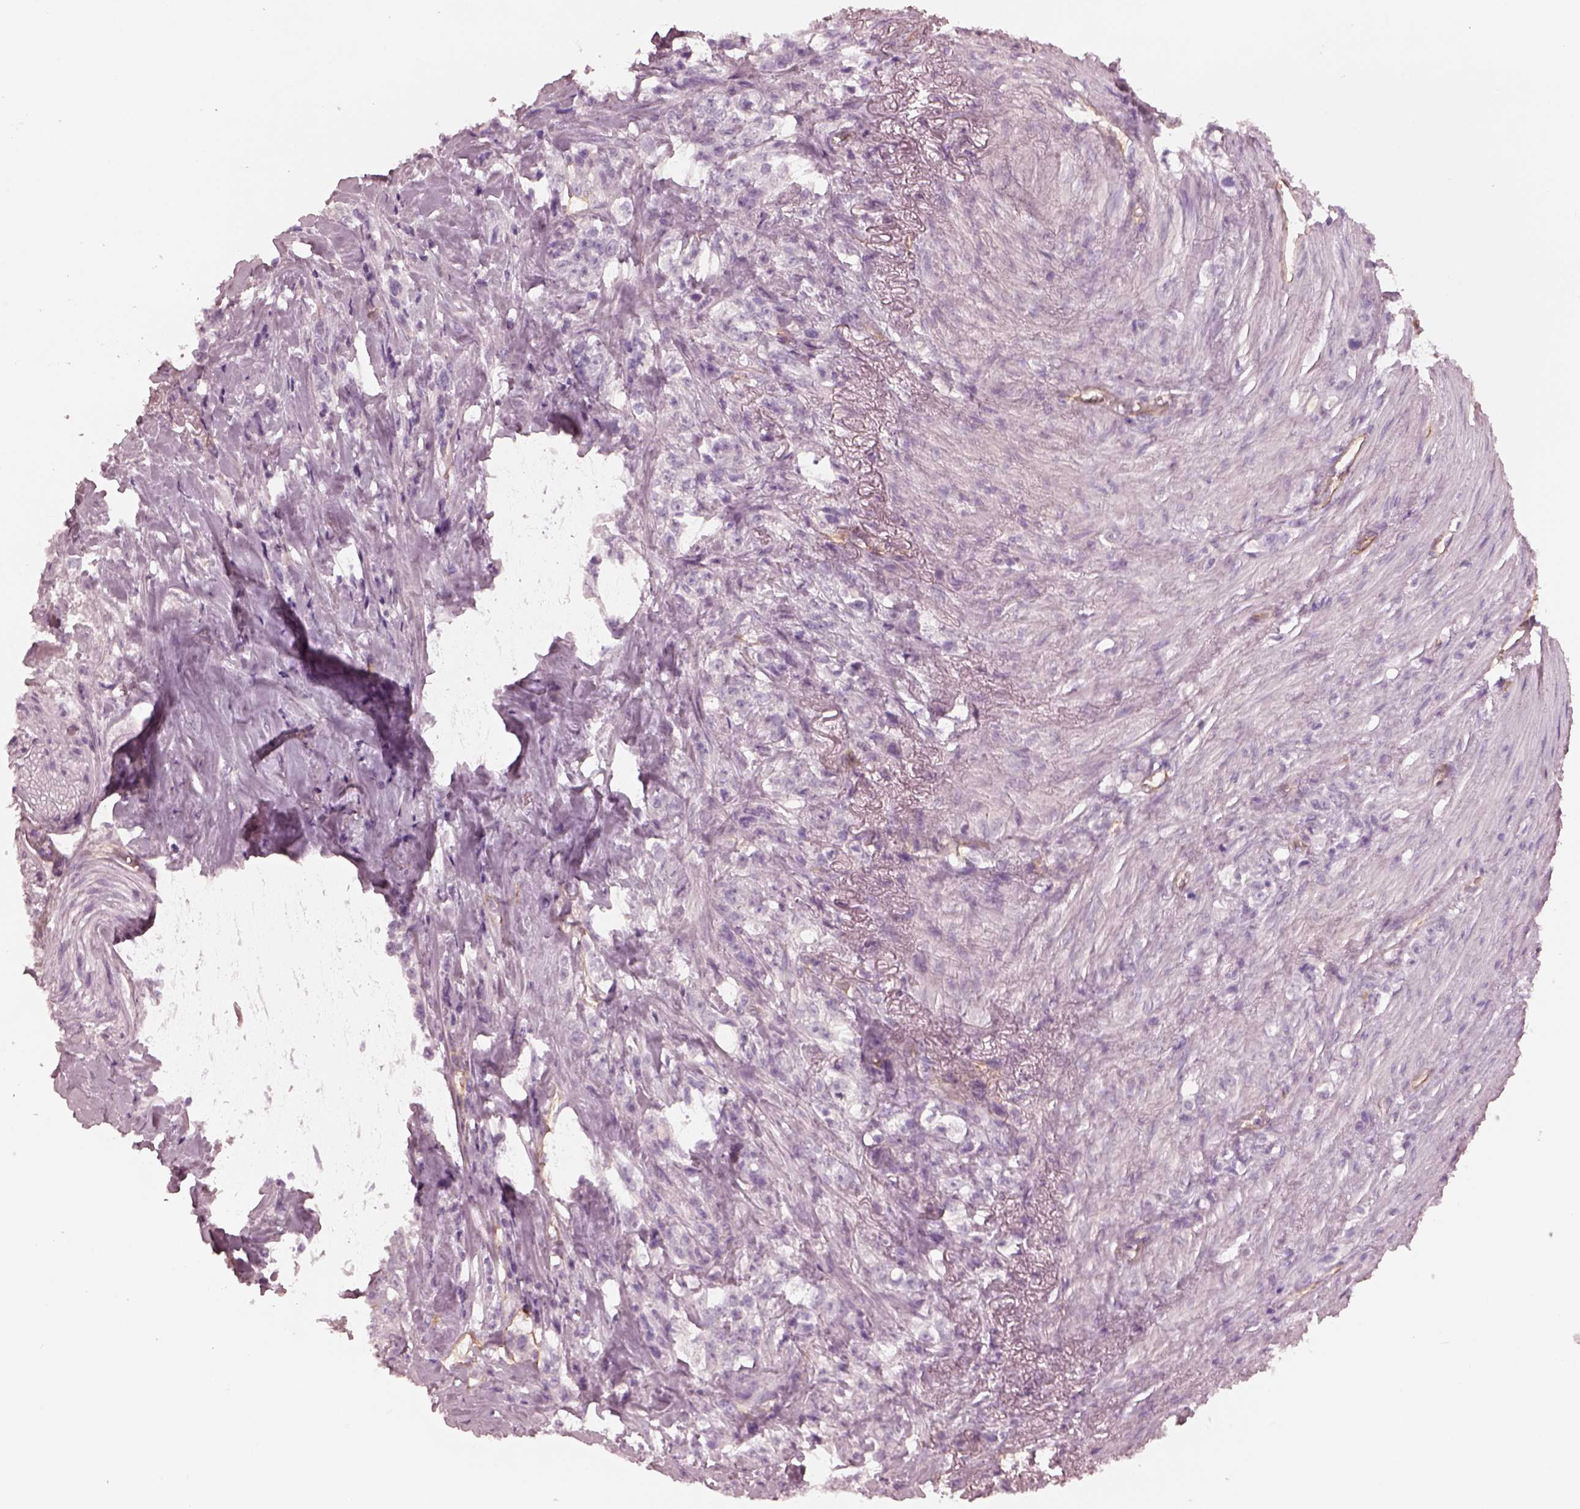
{"staining": {"intensity": "negative", "quantity": "none", "location": "none"}, "tissue": "stomach cancer", "cell_type": "Tumor cells", "image_type": "cancer", "snomed": [{"axis": "morphology", "description": "Adenocarcinoma, NOS"}, {"axis": "topography", "description": "Stomach, lower"}], "caption": "High power microscopy micrograph of an IHC micrograph of stomach adenocarcinoma, revealing no significant expression in tumor cells. (DAB immunohistochemistry, high magnification).", "gene": "EIF4E1B", "patient": {"sex": "male", "age": 88}}